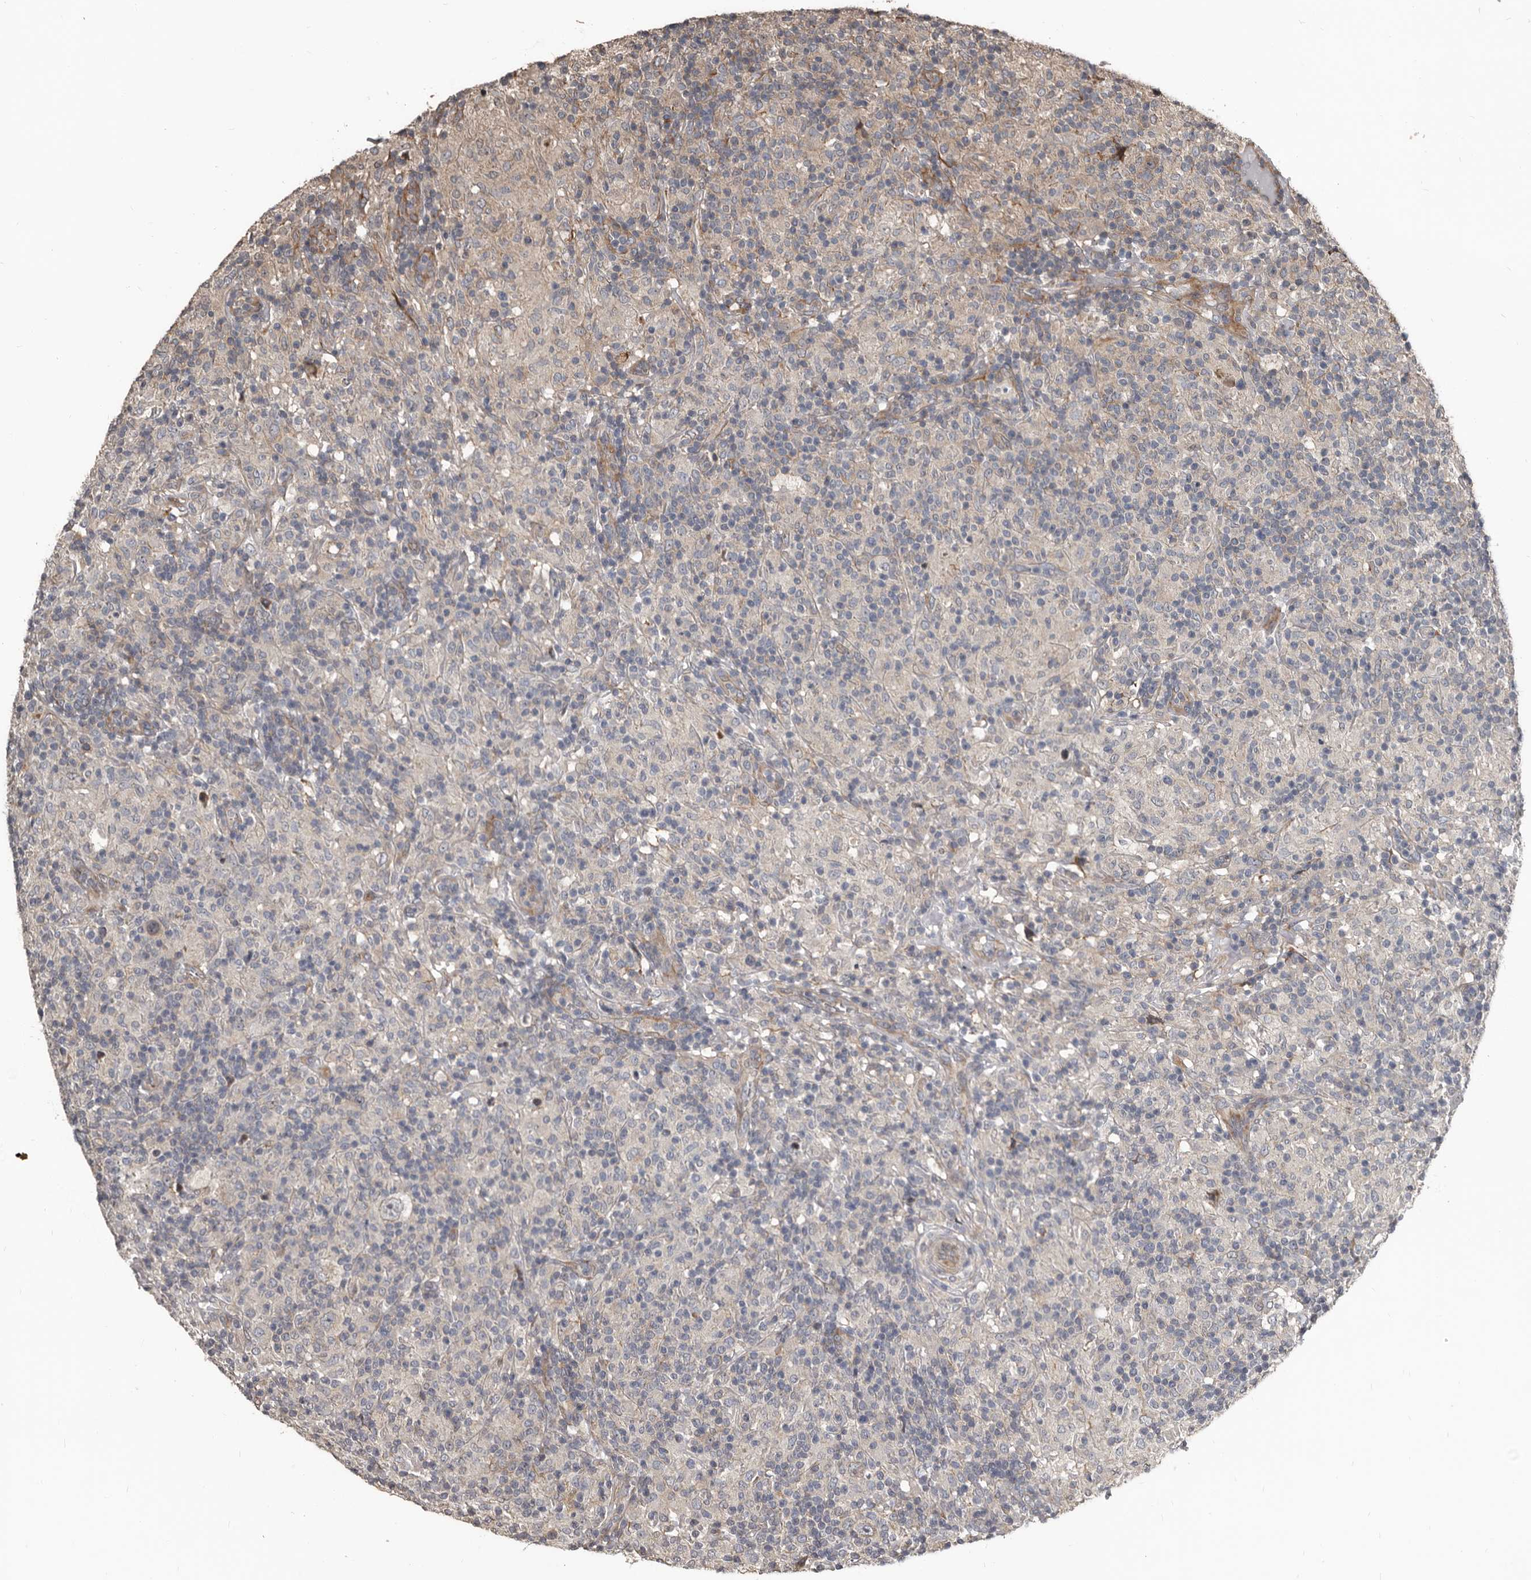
{"staining": {"intensity": "negative", "quantity": "none", "location": "none"}, "tissue": "lymphoma", "cell_type": "Tumor cells", "image_type": "cancer", "snomed": [{"axis": "morphology", "description": "Hodgkin's disease, NOS"}, {"axis": "topography", "description": "Lymph node"}], "caption": "Tumor cells show no significant positivity in Hodgkin's disease. Nuclei are stained in blue.", "gene": "DHPS", "patient": {"sex": "male", "age": 70}}